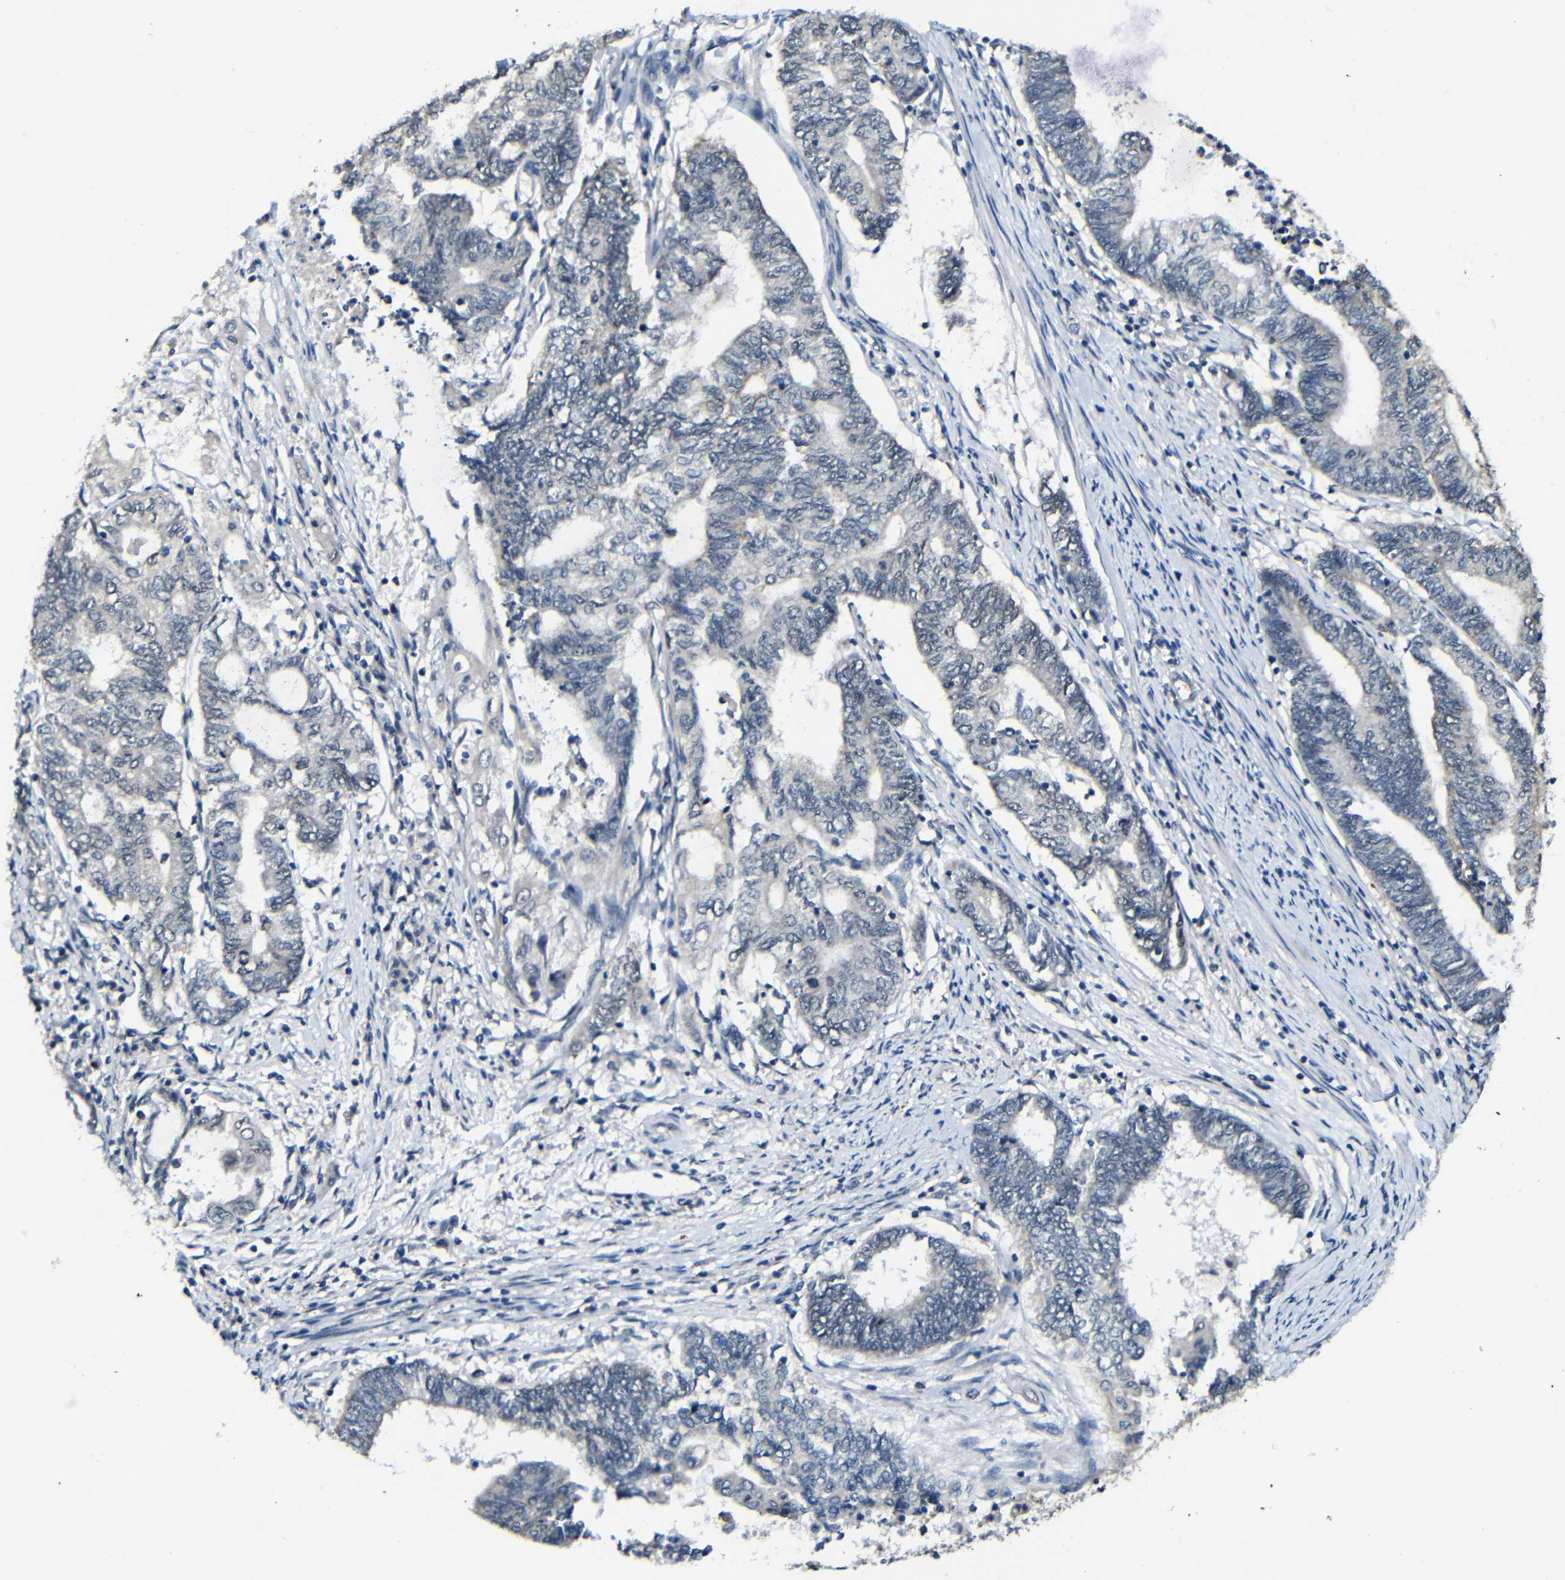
{"staining": {"intensity": "negative", "quantity": "none", "location": "none"}, "tissue": "endometrial cancer", "cell_type": "Tumor cells", "image_type": "cancer", "snomed": [{"axis": "morphology", "description": "Adenocarcinoma, NOS"}, {"axis": "topography", "description": "Uterus"}, {"axis": "topography", "description": "Endometrium"}], "caption": "Immunohistochemistry image of neoplastic tissue: human adenocarcinoma (endometrial) stained with DAB demonstrates no significant protein positivity in tumor cells. The staining is performed using DAB (3,3'-diaminobenzidine) brown chromogen with nuclei counter-stained in using hematoxylin.", "gene": "FAM172A", "patient": {"sex": "female", "age": 70}}